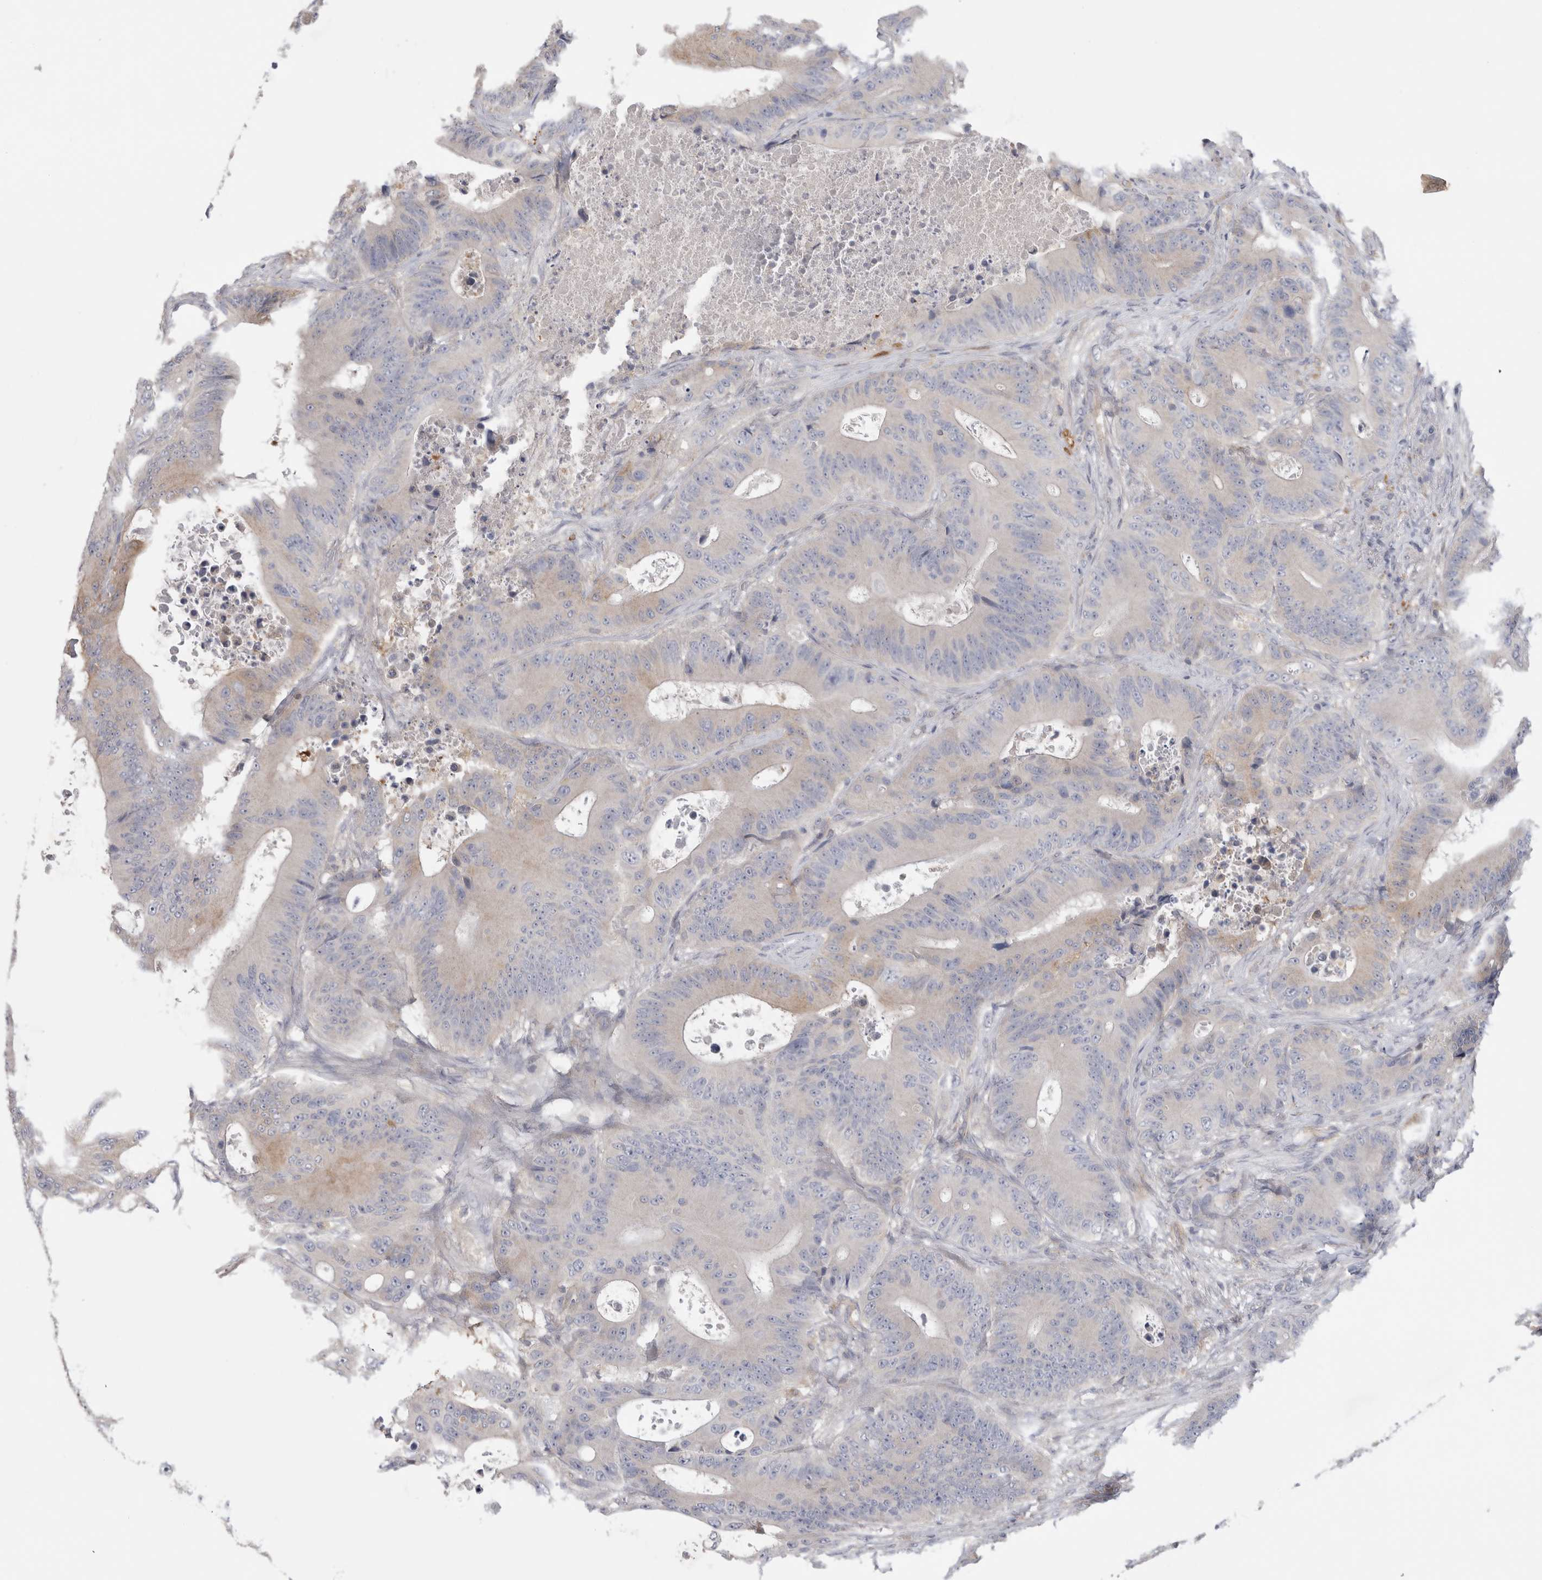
{"staining": {"intensity": "weak", "quantity": "<25%", "location": "cytoplasmic/membranous"}, "tissue": "colorectal cancer", "cell_type": "Tumor cells", "image_type": "cancer", "snomed": [{"axis": "morphology", "description": "Adenocarcinoma, NOS"}, {"axis": "topography", "description": "Colon"}], "caption": "This is a image of IHC staining of adenocarcinoma (colorectal), which shows no positivity in tumor cells.", "gene": "SRD5A3", "patient": {"sex": "male", "age": 83}}